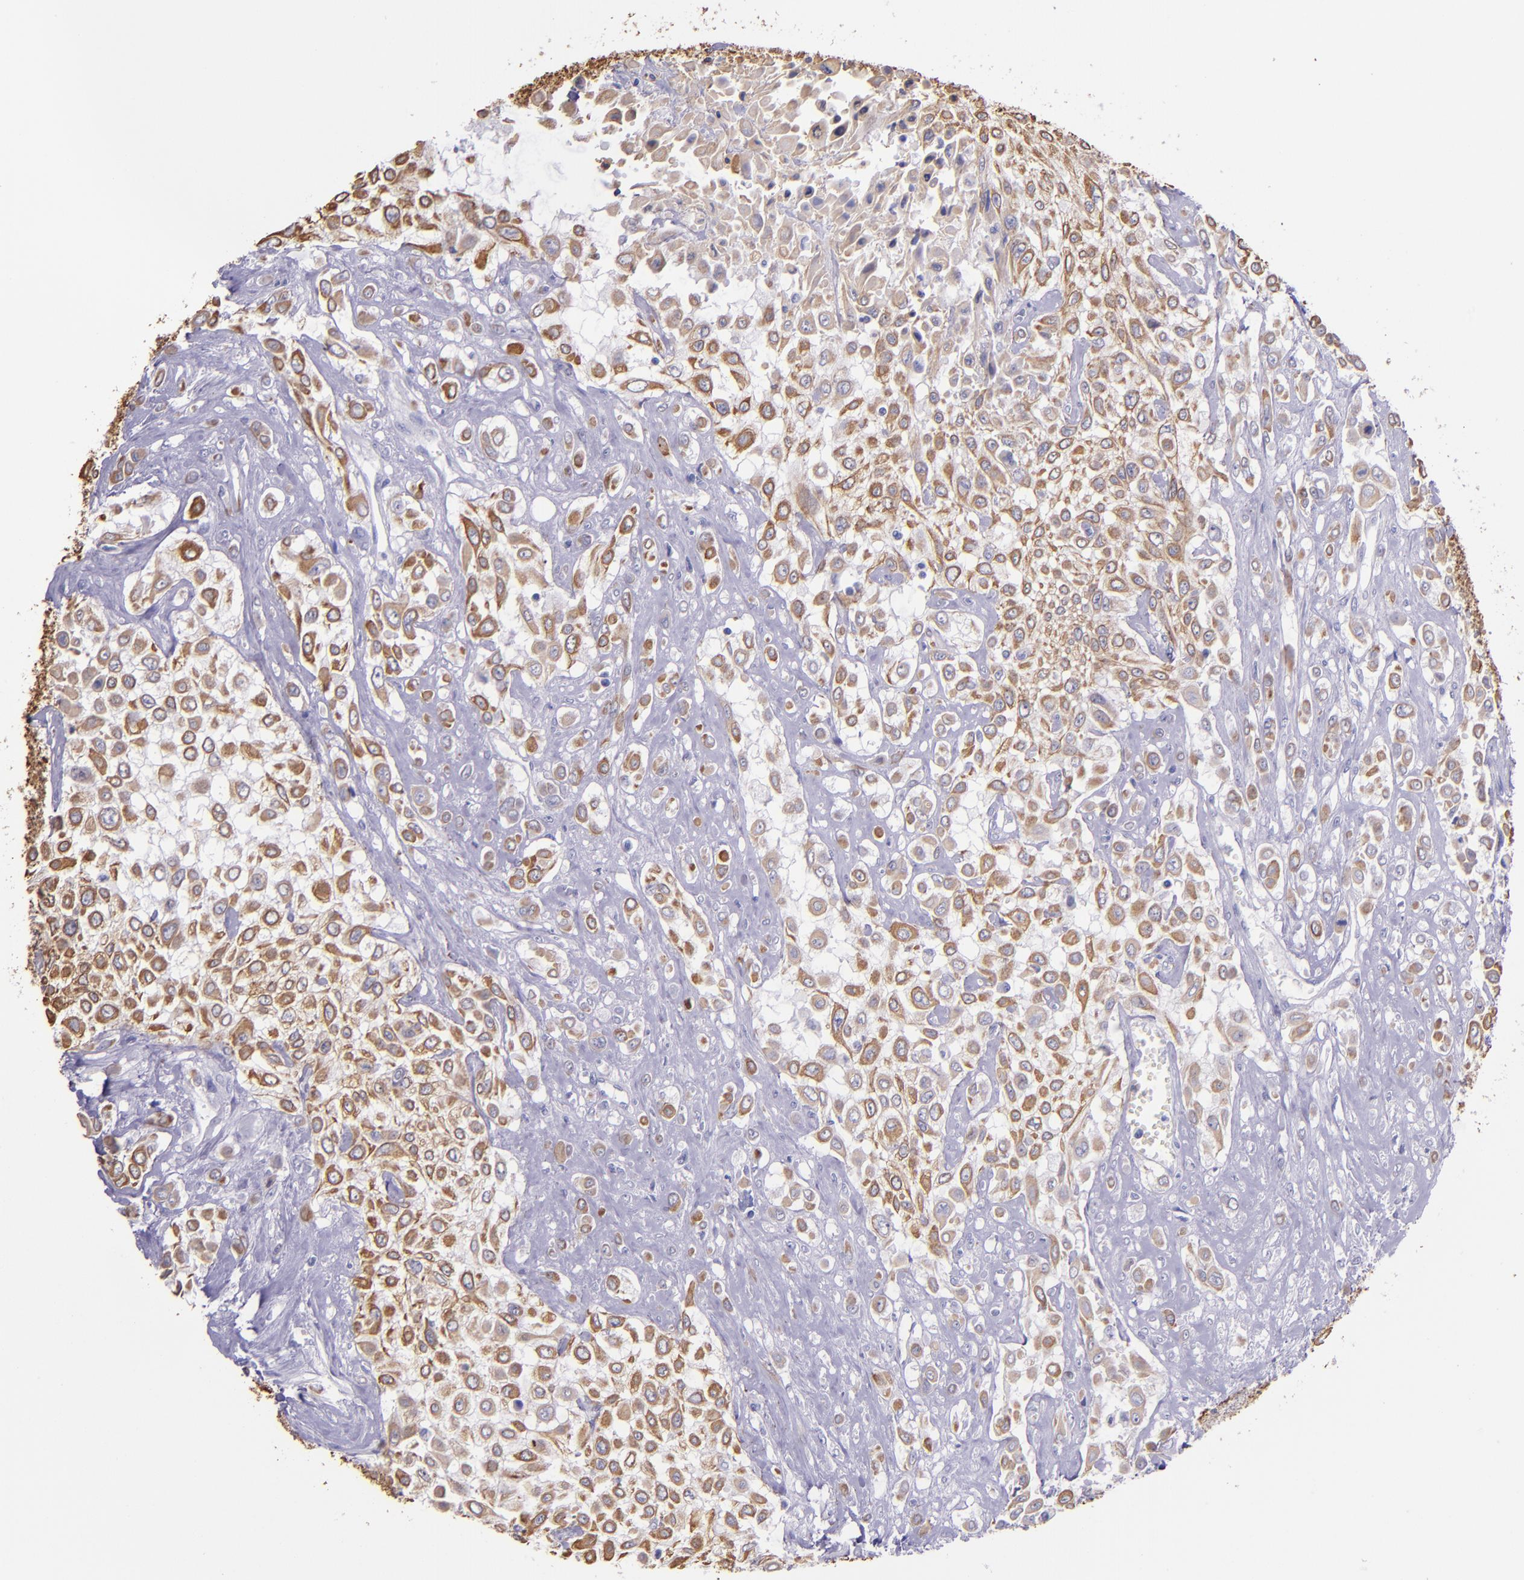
{"staining": {"intensity": "moderate", "quantity": ">75%", "location": "cytoplasmic/membranous"}, "tissue": "urothelial cancer", "cell_type": "Tumor cells", "image_type": "cancer", "snomed": [{"axis": "morphology", "description": "Urothelial carcinoma, High grade"}, {"axis": "topography", "description": "Urinary bladder"}], "caption": "High-grade urothelial carcinoma stained for a protein exhibits moderate cytoplasmic/membranous positivity in tumor cells.", "gene": "KRT4", "patient": {"sex": "male", "age": 57}}